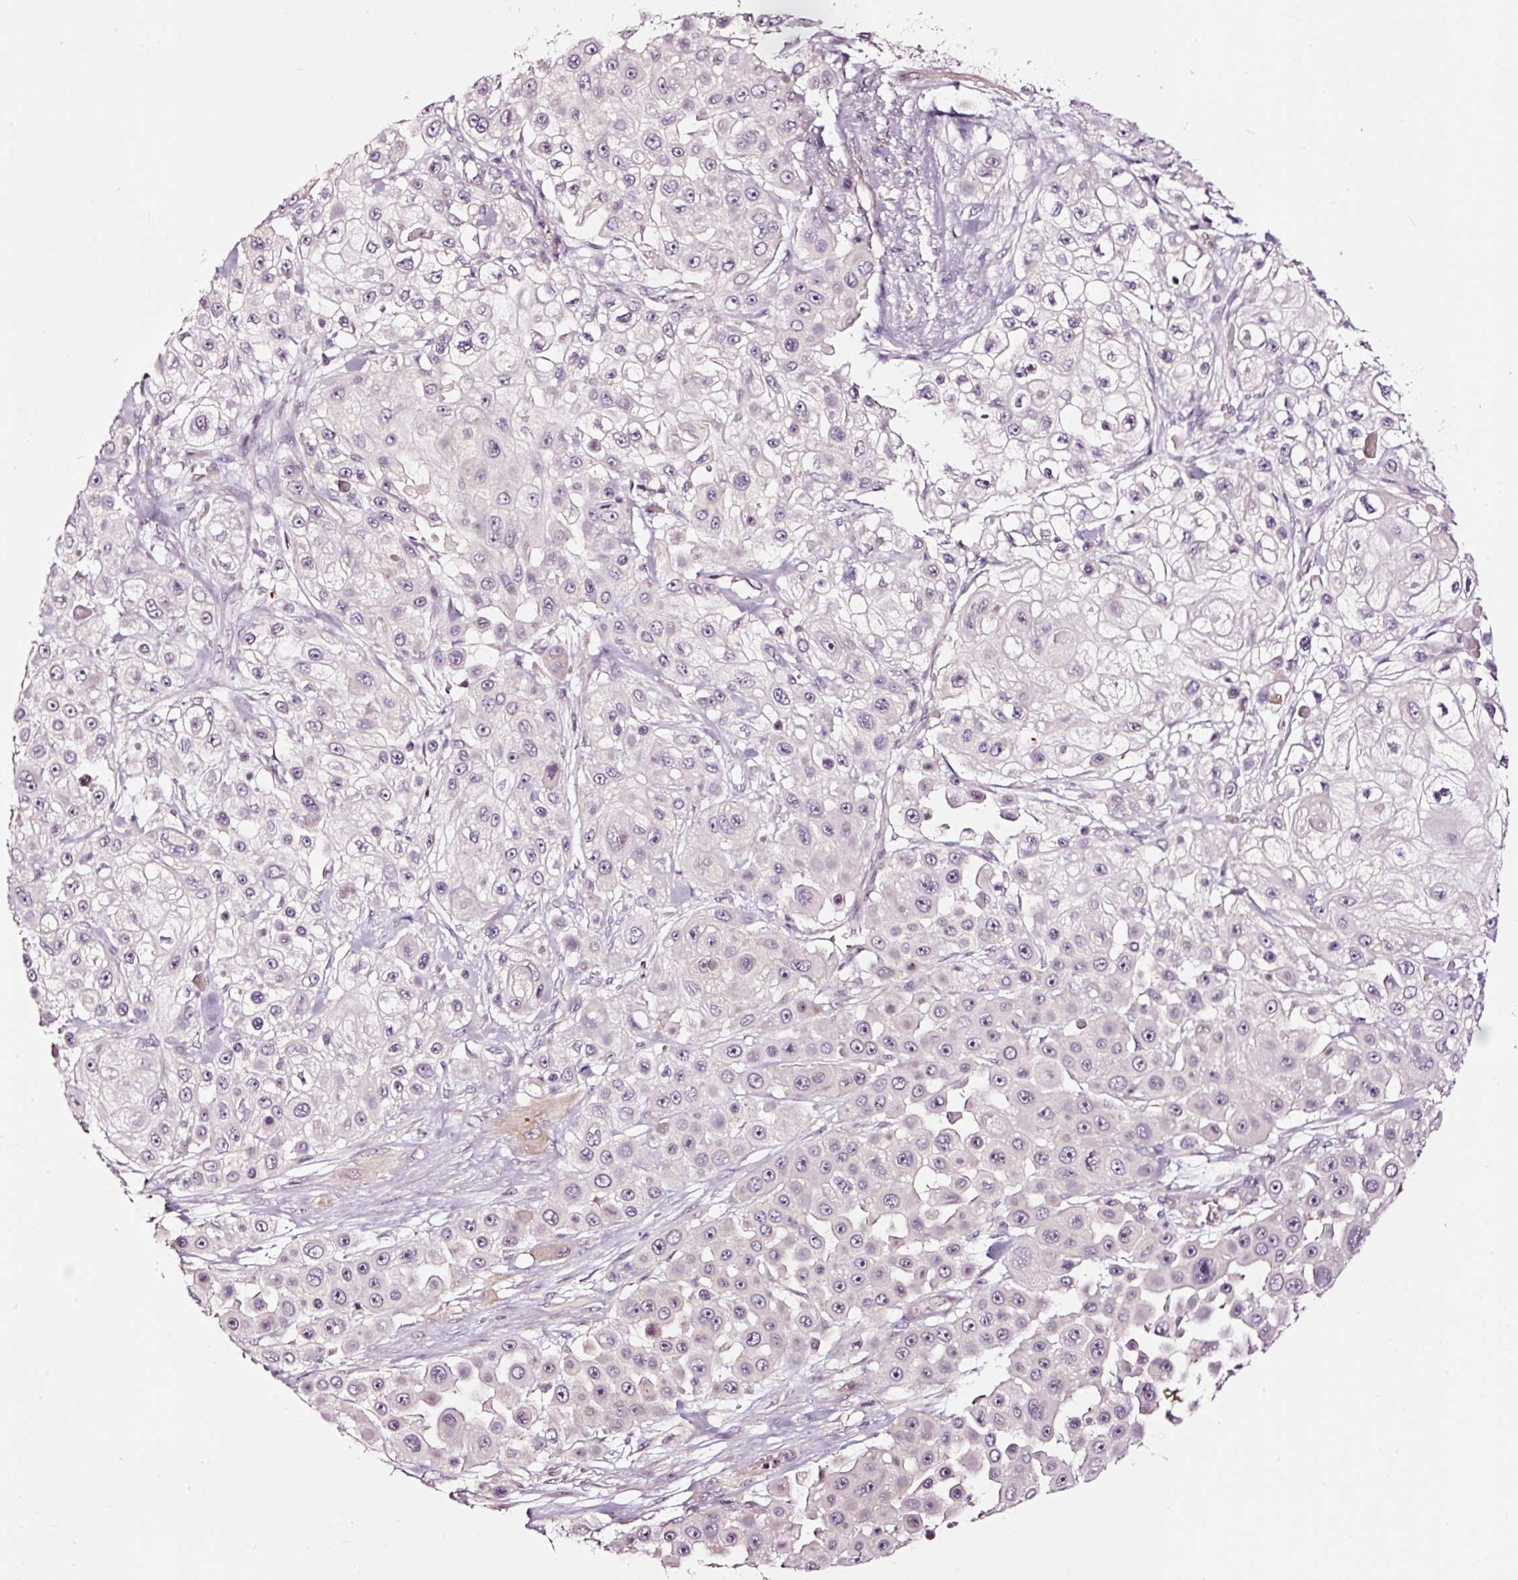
{"staining": {"intensity": "weak", "quantity": "<25%", "location": "nuclear"}, "tissue": "skin cancer", "cell_type": "Tumor cells", "image_type": "cancer", "snomed": [{"axis": "morphology", "description": "Squamous cell carcinoma, NOS"}, {"axis": "topography", "description": "Skin"}], "caption": "This is a histopathology image of immunohistochemistry staining of skin cancer, which shows no staining in tumor cells.", "gene": "UTP14A", "patient": {"sex": "male", "age": 67}}